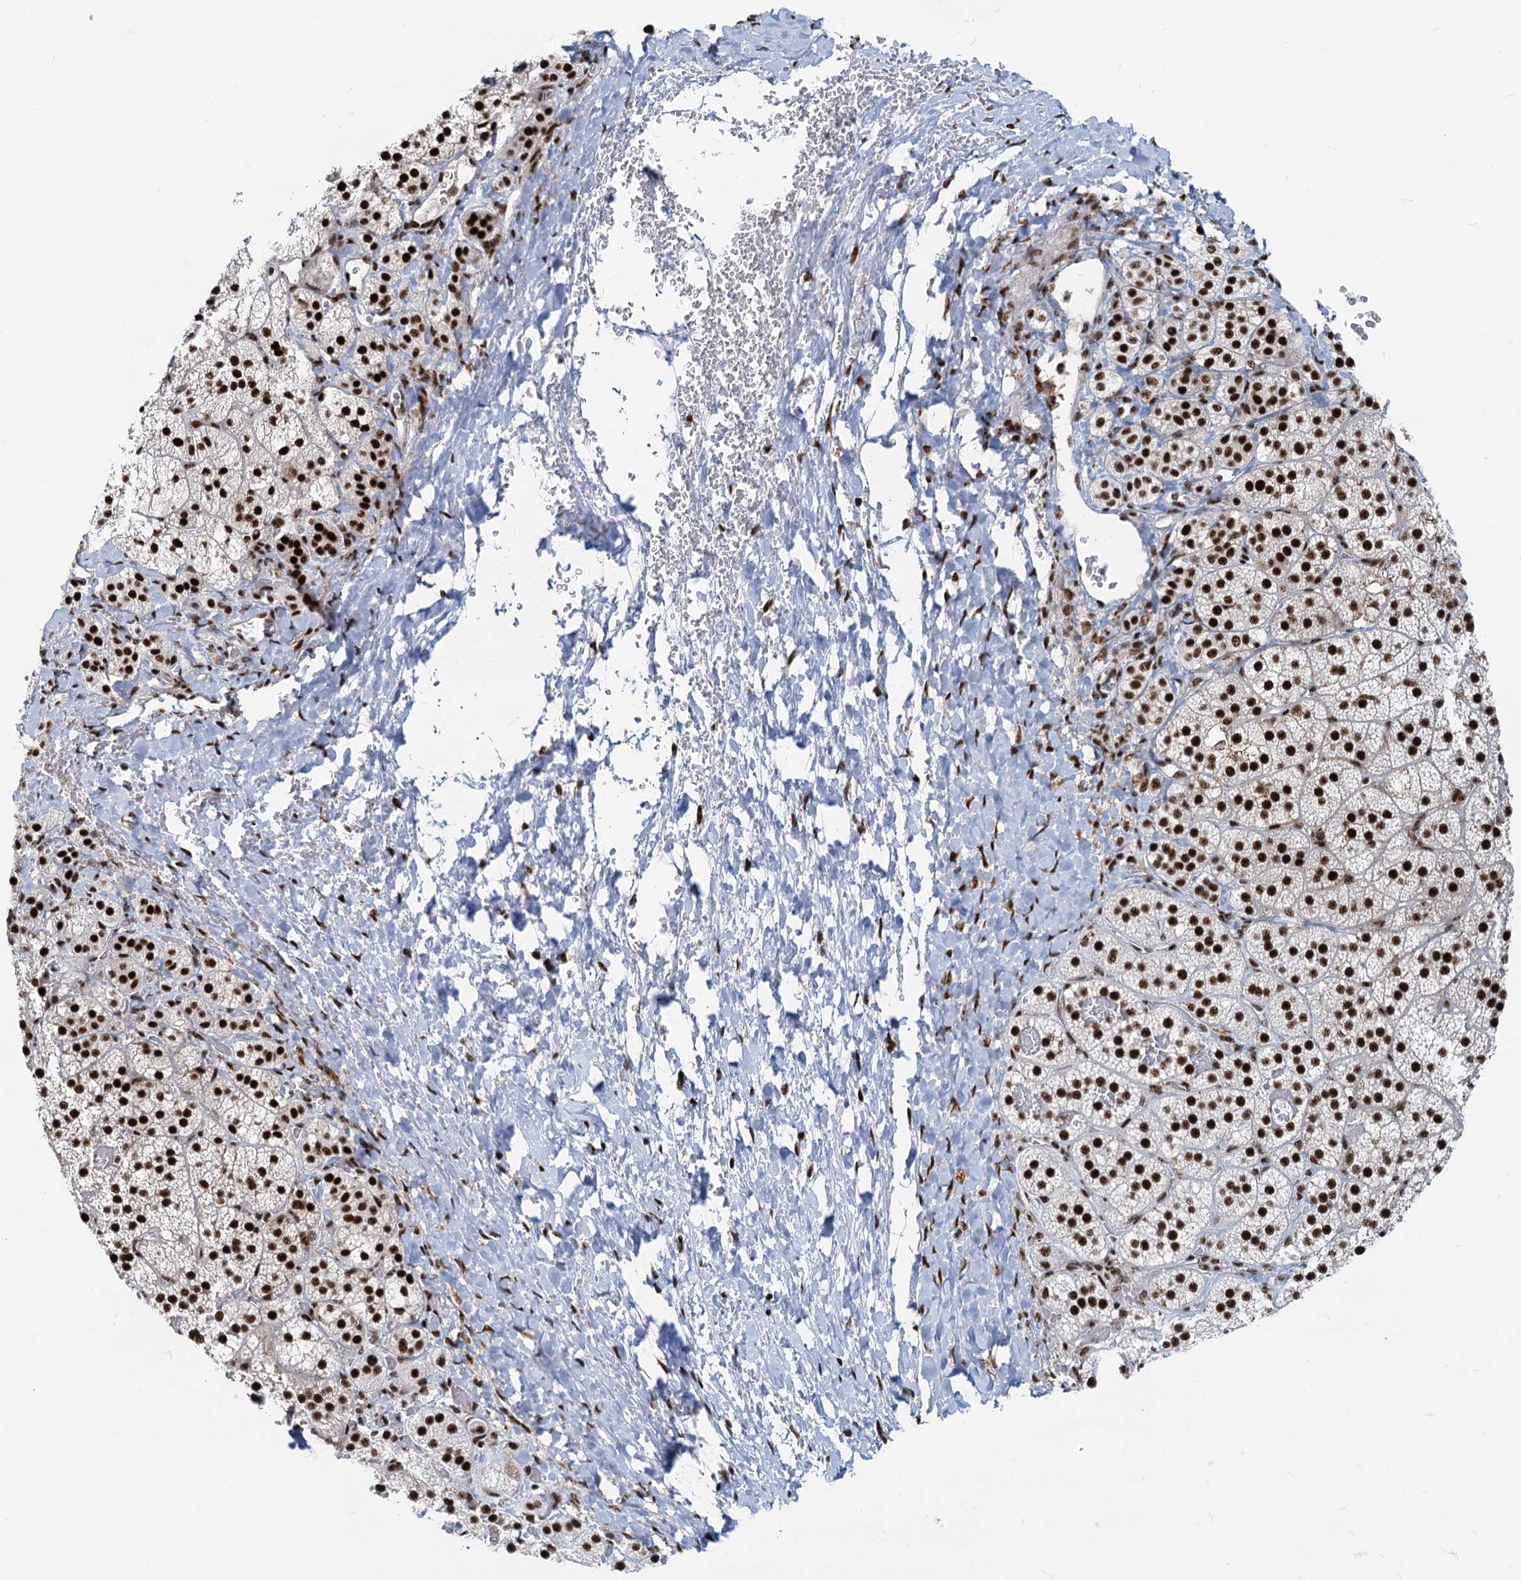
{"staining": {"intensity": "strong", "quantity": ">75%", "location": "nuclear"}, "tissue": "adrenal gland", "cell_type": "Glandular cells", "image_type": "normal", "snomed": [{"axis": "morphology", "description": "Normal tissue, NOS"}, {"axis": "topography", "description": "Adrenal gland"}], "caption": "Benign adrenal gland shows strong nuclear positivity in about >75% of glandular cells, visualized by immunohistochemistry. (brown staining indicates protein expression, while blue staining denotes nuclei).", "gene": "RBM26", "patient": {"sex": "female", "age": 44}}